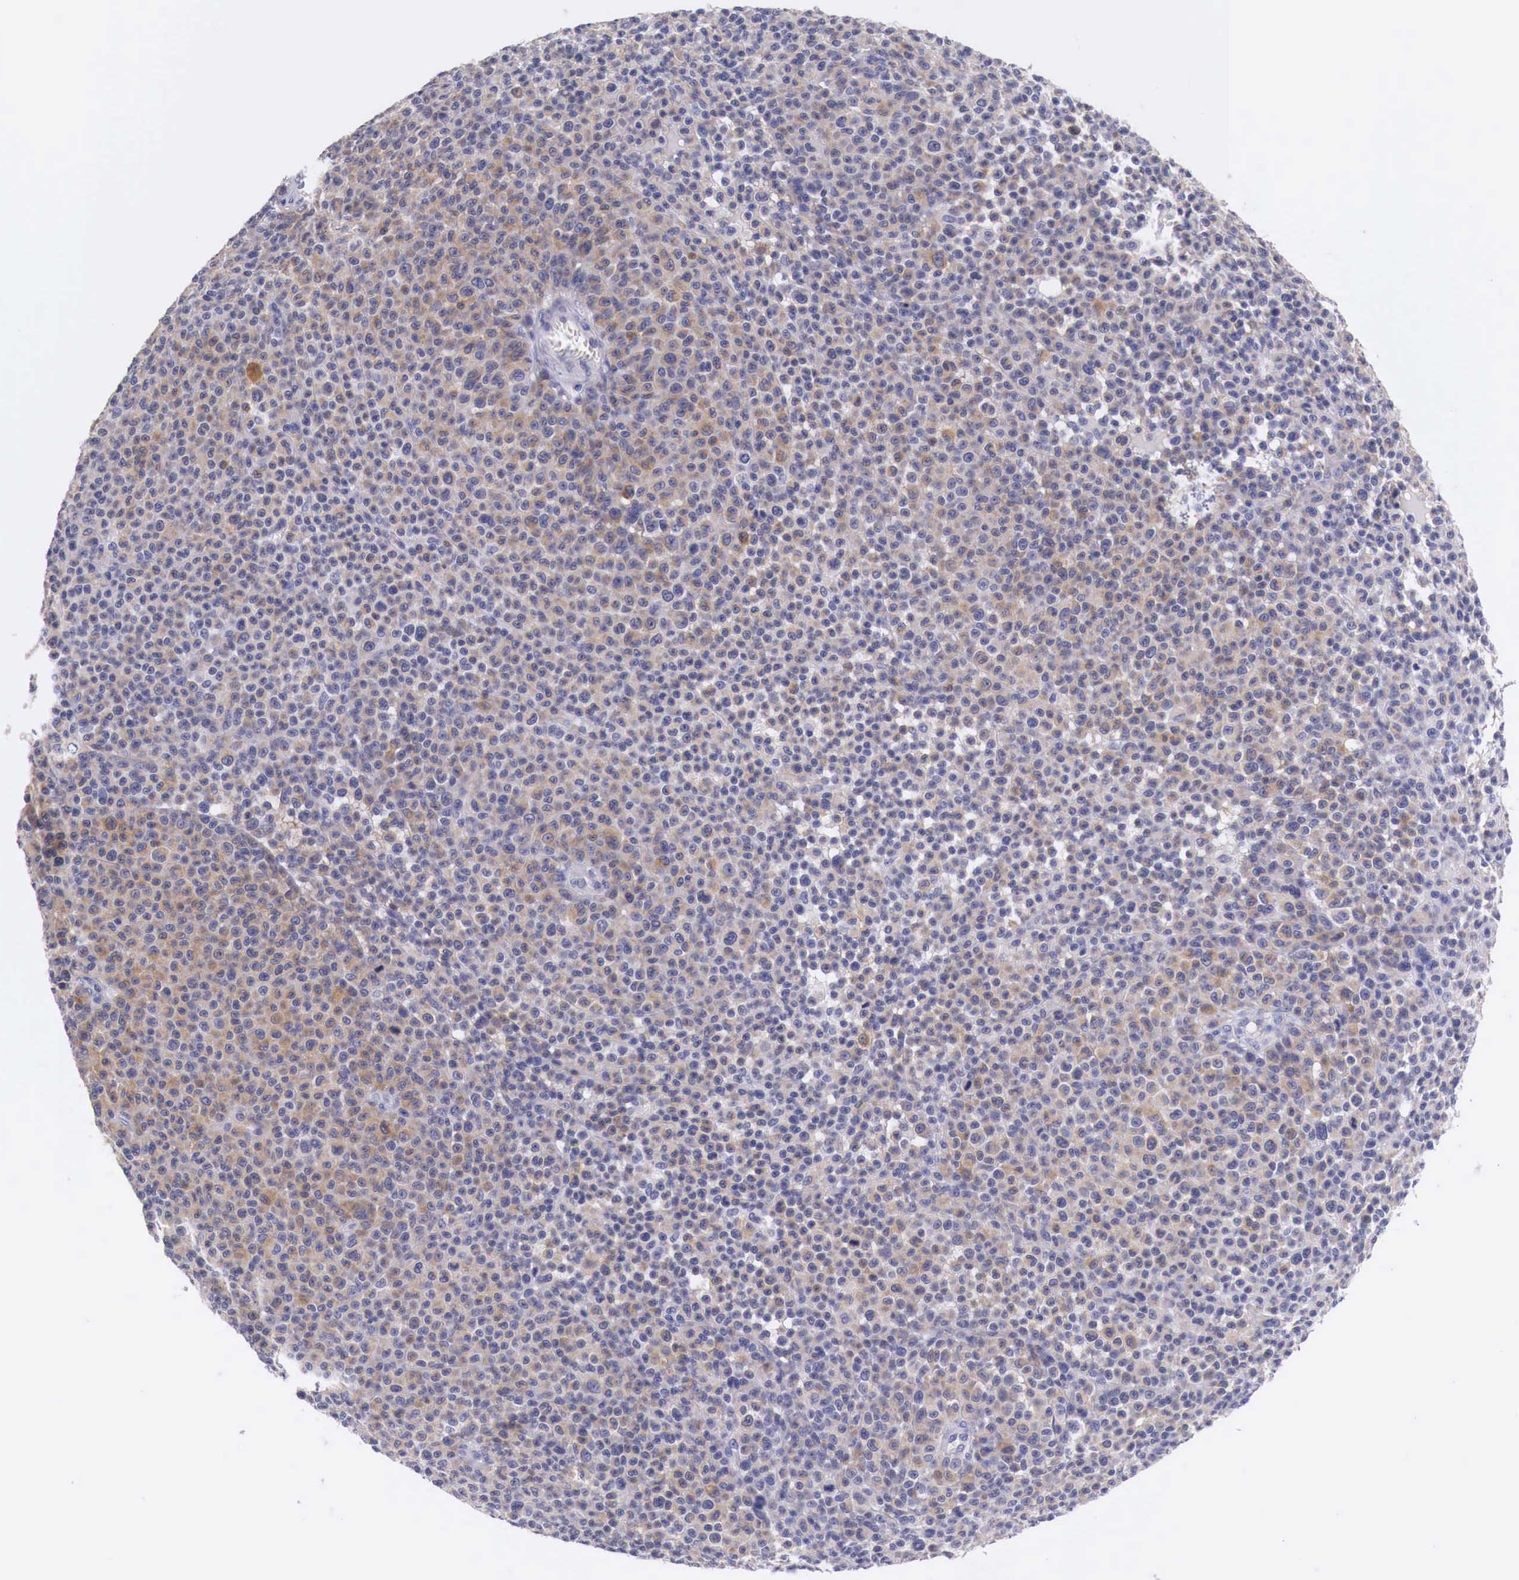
{"staining": {"intensity": "weak", "quantity": ">75%", "location": "cytoplasmic/membranous"}, "tissue": "melanoma", "cell_type": "Tumor cells", "image_type": "cancer", "snomed": [{"axis": "morphology", "description": "Malignant melanoma, Metastatic site"}, {"axis": "topography", "description": "Skin"}], "caption": "Protein staining by immunohistochemistry exhibits weak cytoplasmic/membranous positivity in about >75% of tumor cells in melanoma.", "gene": "NREP", "patient": {"sex": "male", "age": 32}}